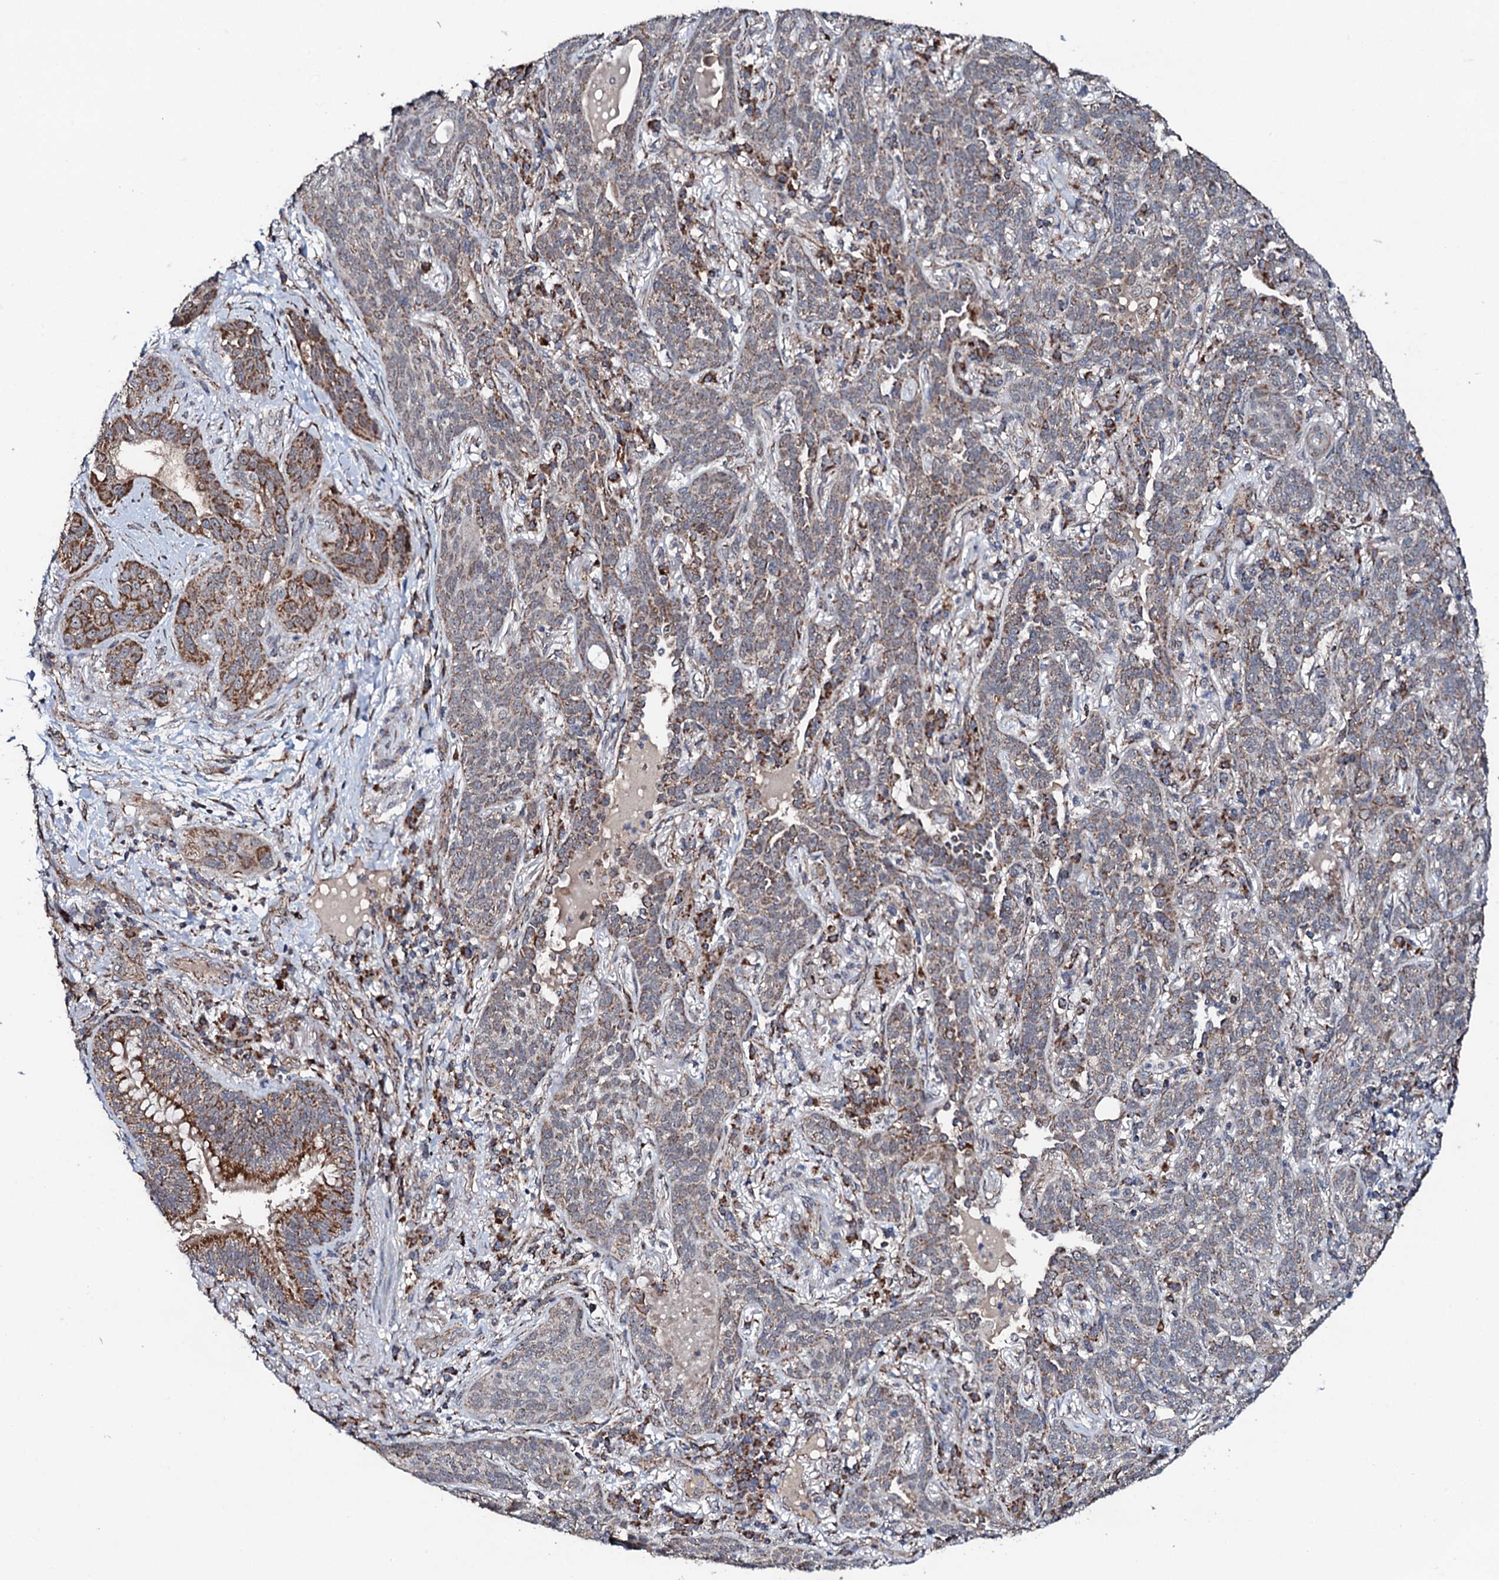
{"staining": {"intensity": "moderate", "quantity": "25%-75%", "location": "cytoplasmic/membranous"}, "tissue": "lung cancer", "cell_type": "Tumor cells", "image_type": "cancer", "snomed": [{"axis": "morphology", "description": "Squamous cell carcinoma, NOS"}, {"axis": "topography", "description": "Lung"}], "caption": "Squamous cell carcinoma (lung) stained with immunohistochemistry (IHC) exhibits moderate cytoplasmic/membranous positivity in approximately 25%-75% of tumor cells.", "gene": "MTIF3", "patient": {"sex": "female", "age": 70}}